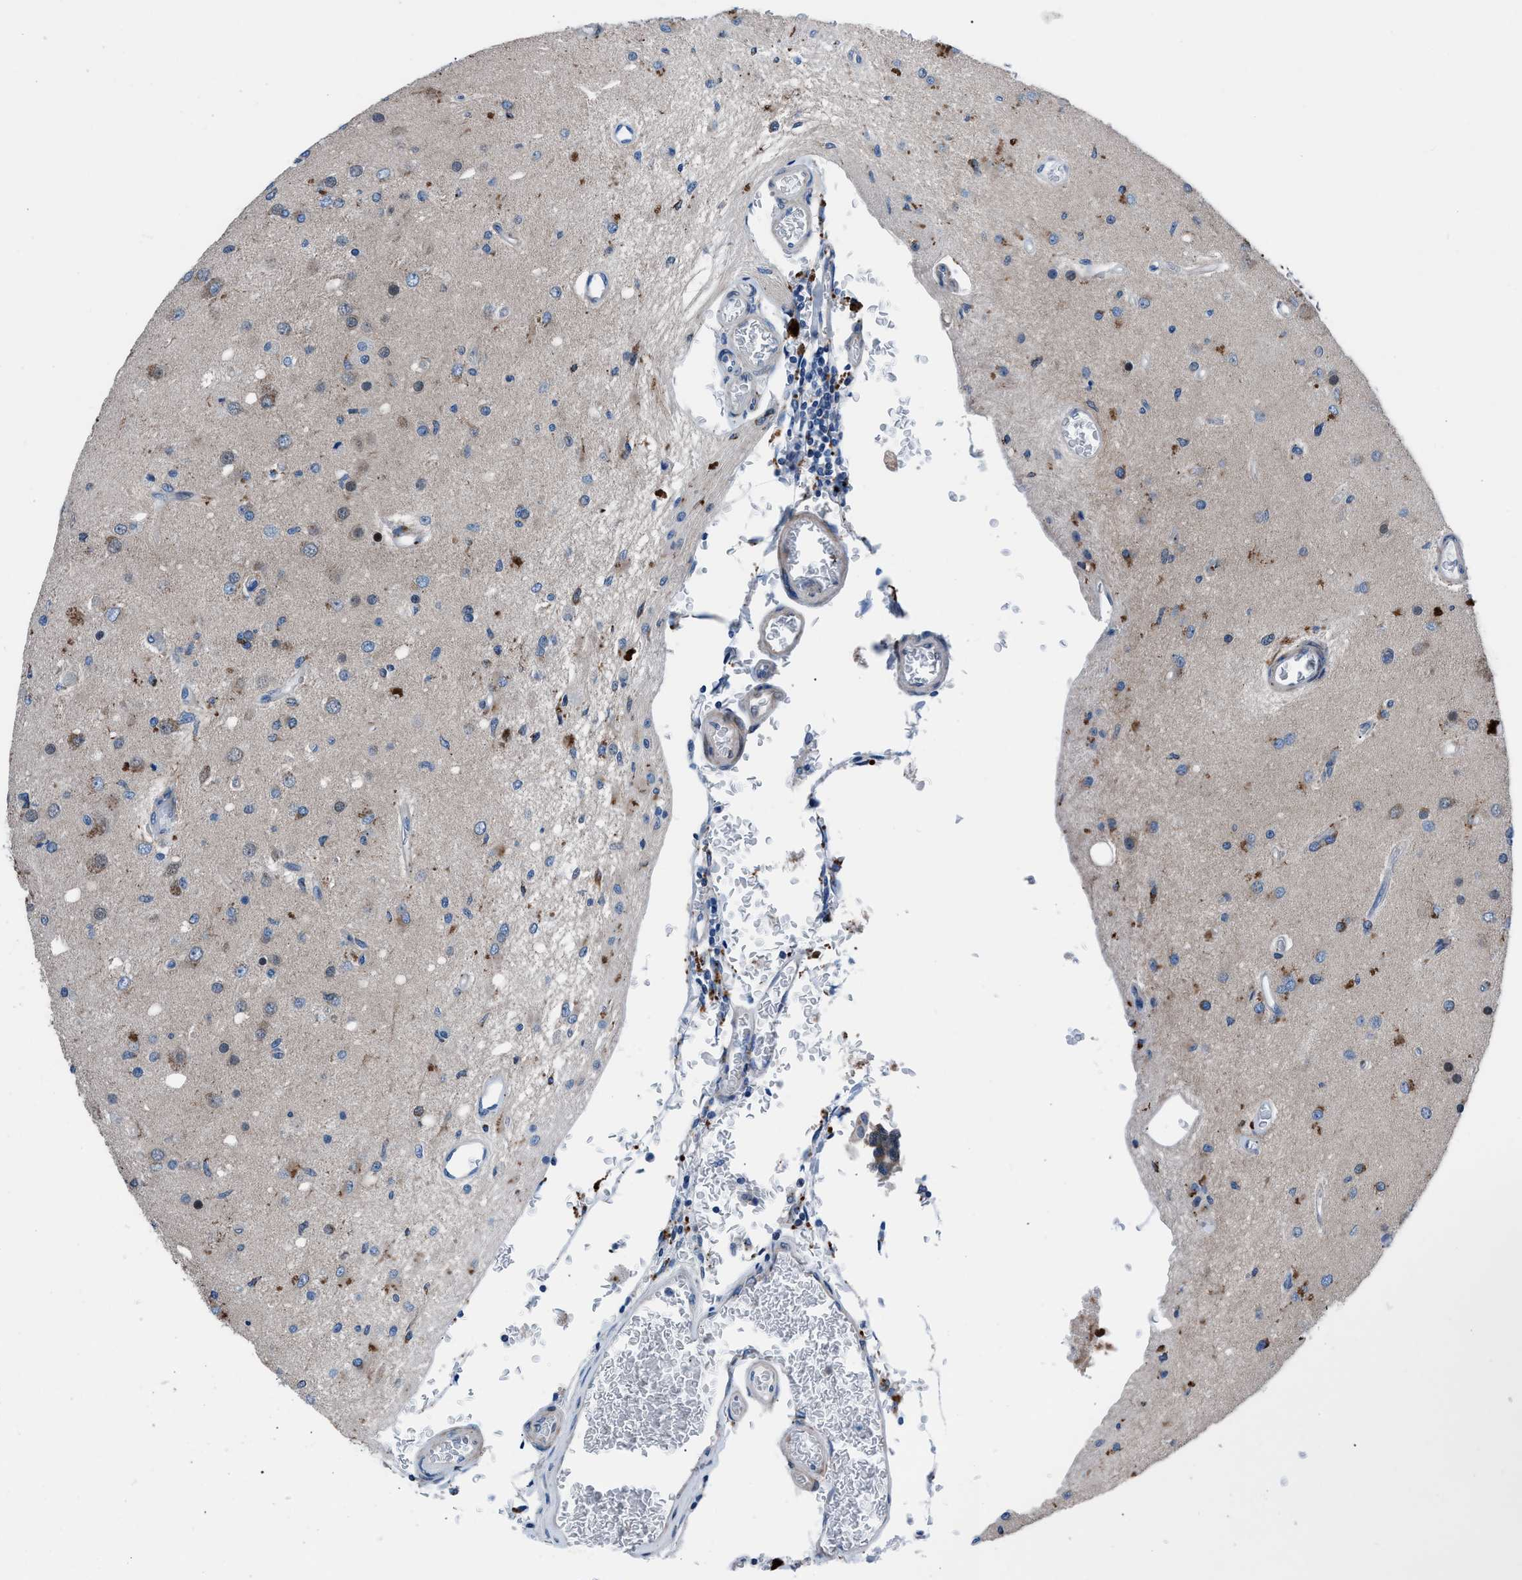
{"staining": {"intensity": "moderate", "quantity": "<25%", "location": "cytoplasmic/membranous"}, "tissue": "glioma", "cell_type": "Tumor cells", "image_type": "cancer", "snomed": [{"axis": "morphology", "description": "Normal tissue, NOS"}, {"axis": "morphology", "description": "Glioma, malignant, High grade"}, {"axis": "topography", "description": "Cerebral cortex"}], "caption": "Immunohistochemical staining of human high-grade glioma (malignant) shows low levels of moderate cytoplasmic/membranous expression in about <25% of tumor cells.", "gene": "UAP1", "patient": {"sex": "male", "age": 77}}